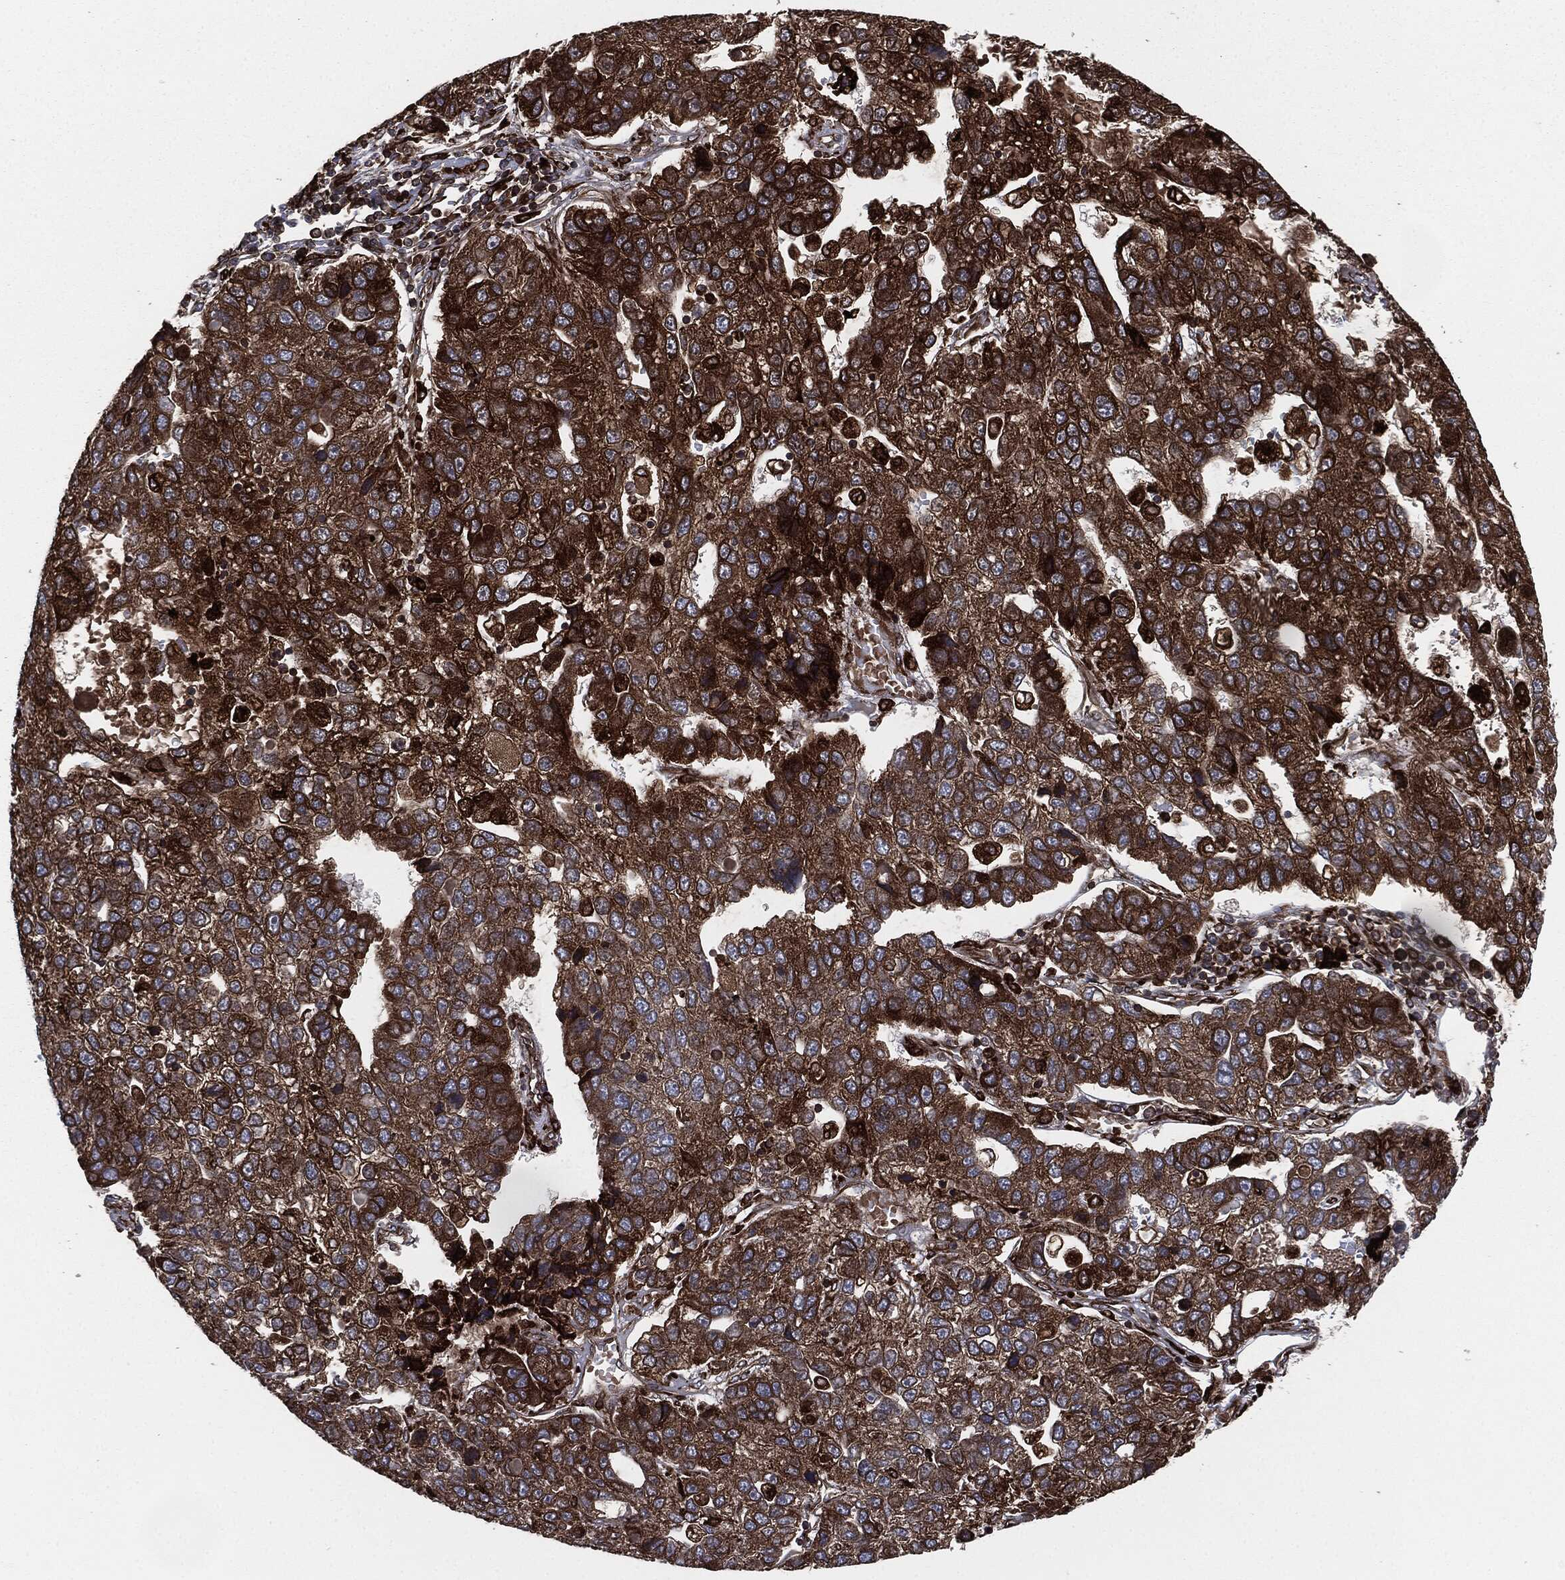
{"staining": {"intensity": "strong", "quantity": ">75%", "location": "cytoplasmic/membranous"}, "tissue": "pancreatic cancer", "cell_type": "Tumor cells", "image_type": "cancer", "snomed": [{"axis": "morphology", "description": "Adenocarcinoma, NOS"}, {"axis": "topography", "description": "Pancreas"}], "caption": "Strong cytoplasmic/membranous protein positivity is identified in approximately >75% of tumor cells in pancreatic cancer.", "gene": "CALR", "patient": {"sex": "female", "age": 61}}